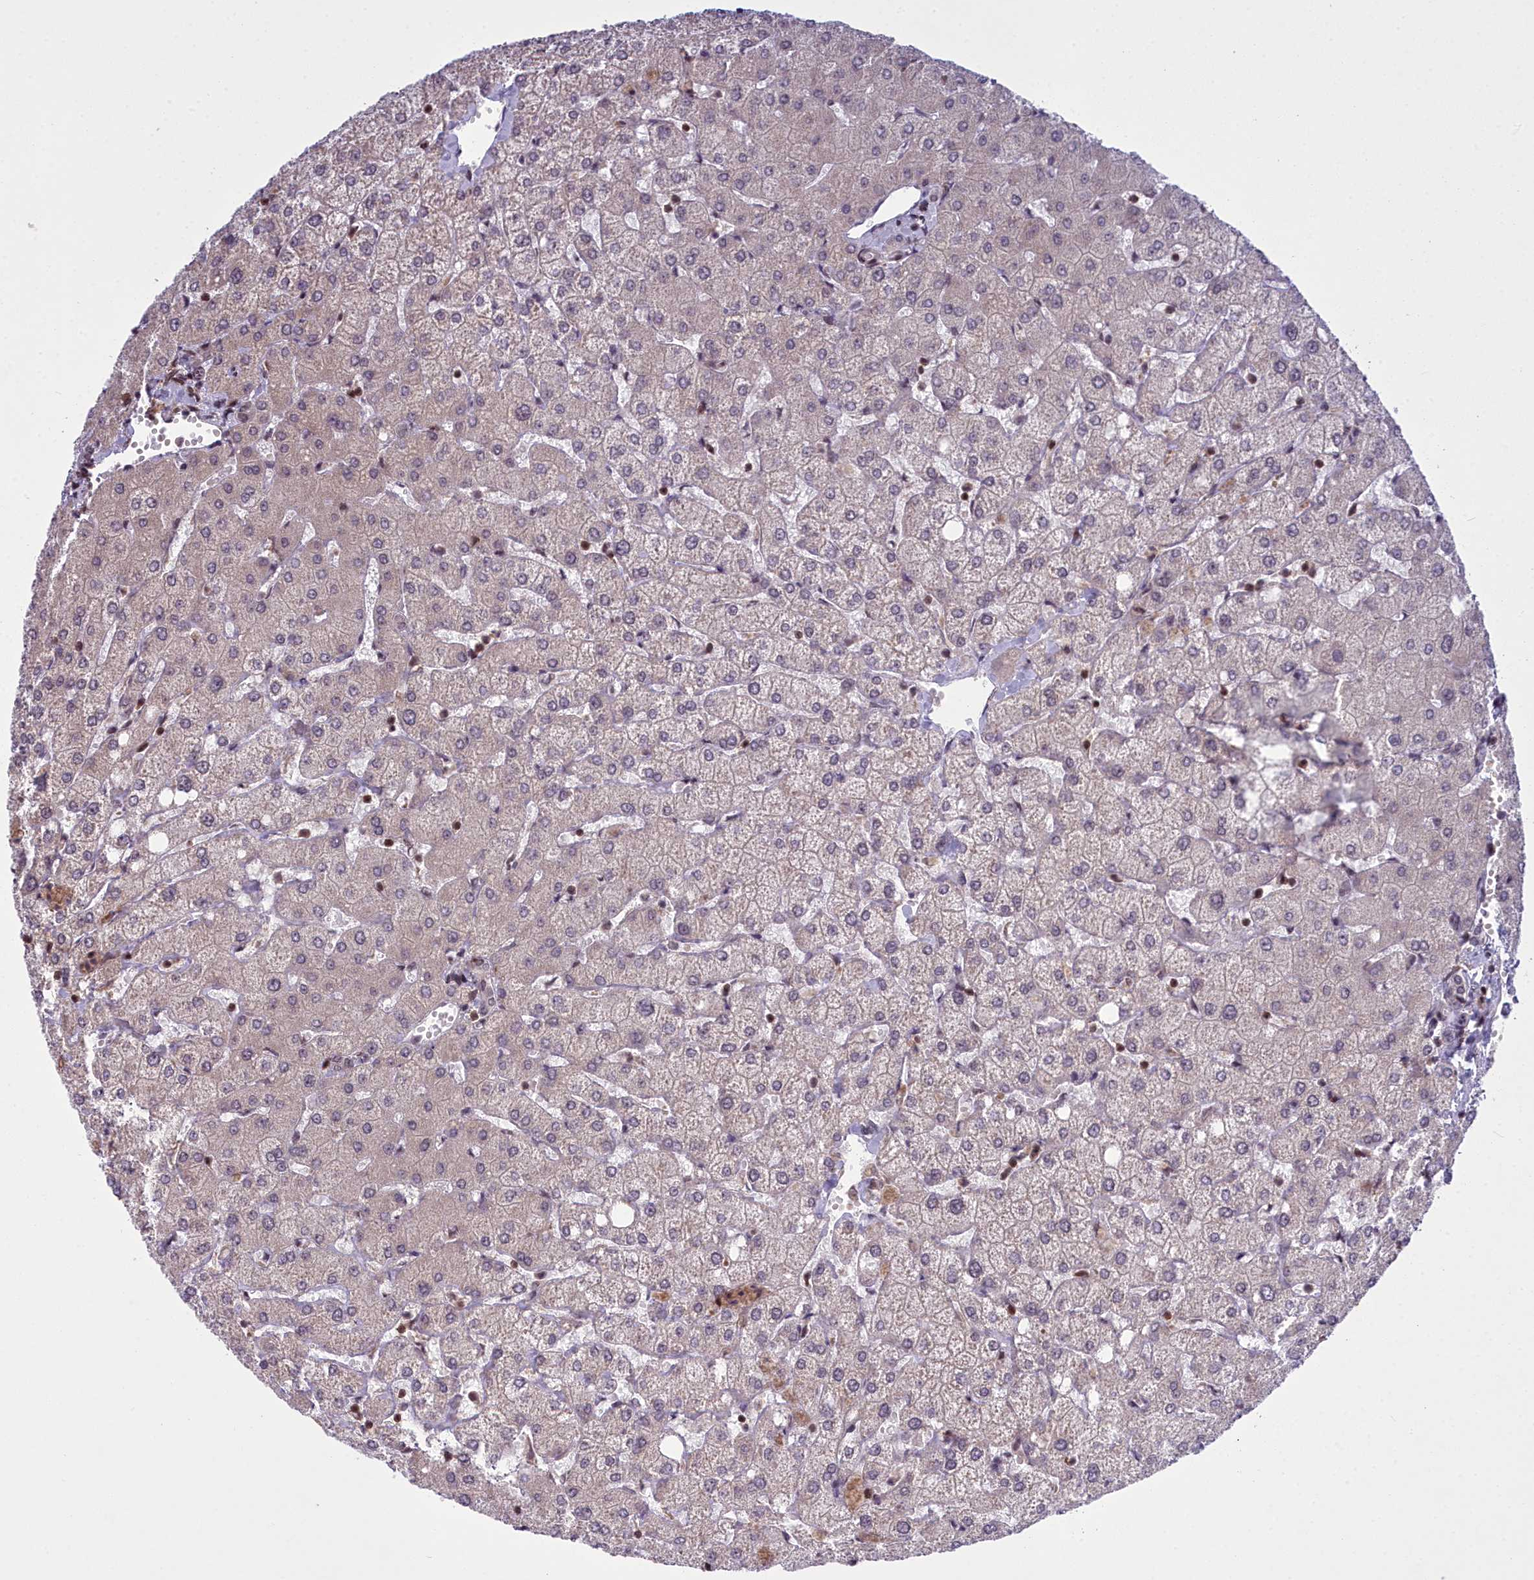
{"staining": {"intensity": "negative", "quantity": "none", "location": "none"}, "tissue": "liver", "cell_type": "Cholangiocytes", "image_type": "normal", "snomed": [{"axis": "morphology", "description": "Normal tissue, NOS"}, {"axis": "topography", "description": "Liver"}], "caption": "A micrograph of human liver is negative for staining in cholangiocytes. (DAB (3,3'-diaminobenzidine) immunohistochemistry (IHC) with hematoxylin counter stain).", "gene": "GMEB1", "patient": {"sex": "female", "age": 54}}